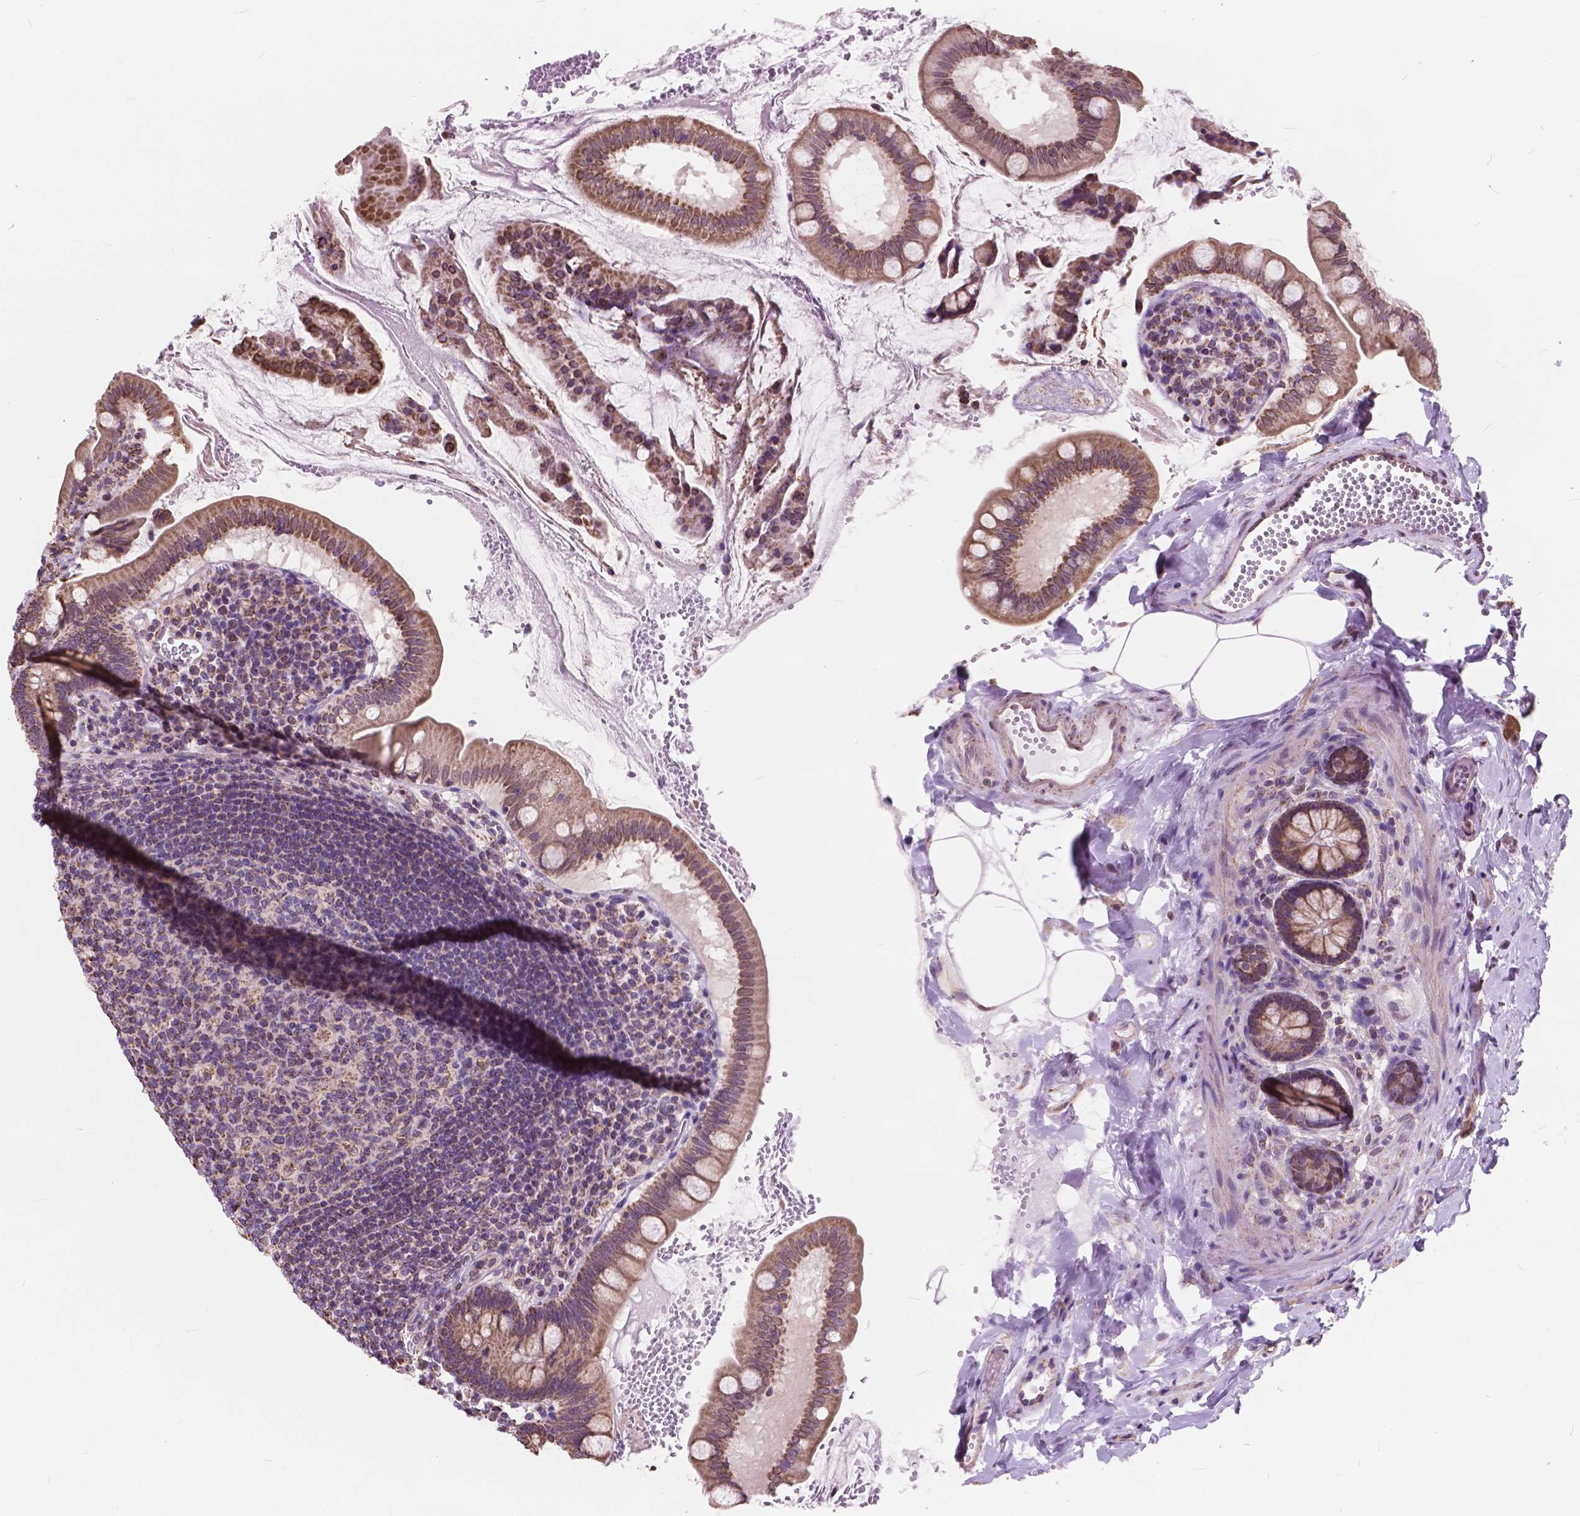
{"staining": {"intensity": "moderate", "quantity": ">75%", "location": "cytoplasmic/membranous"}, "tissue": "small intestine", "cell_type": "Glandular cells", "image_type": "normal", "snomed": [{"axis": "morphology", "description": "Normal tissue, NOS"}, {"axis": "topography", "description": "Small intestine"}], "caption": "Normal small intestine was stained to show a protein in brown. There is medium levels of moderate cytoplasmic/membranous expression in approximately >75% of glandular cells.", "gene": "SCOC", "patient": {"sex": "female", "age": 56}}